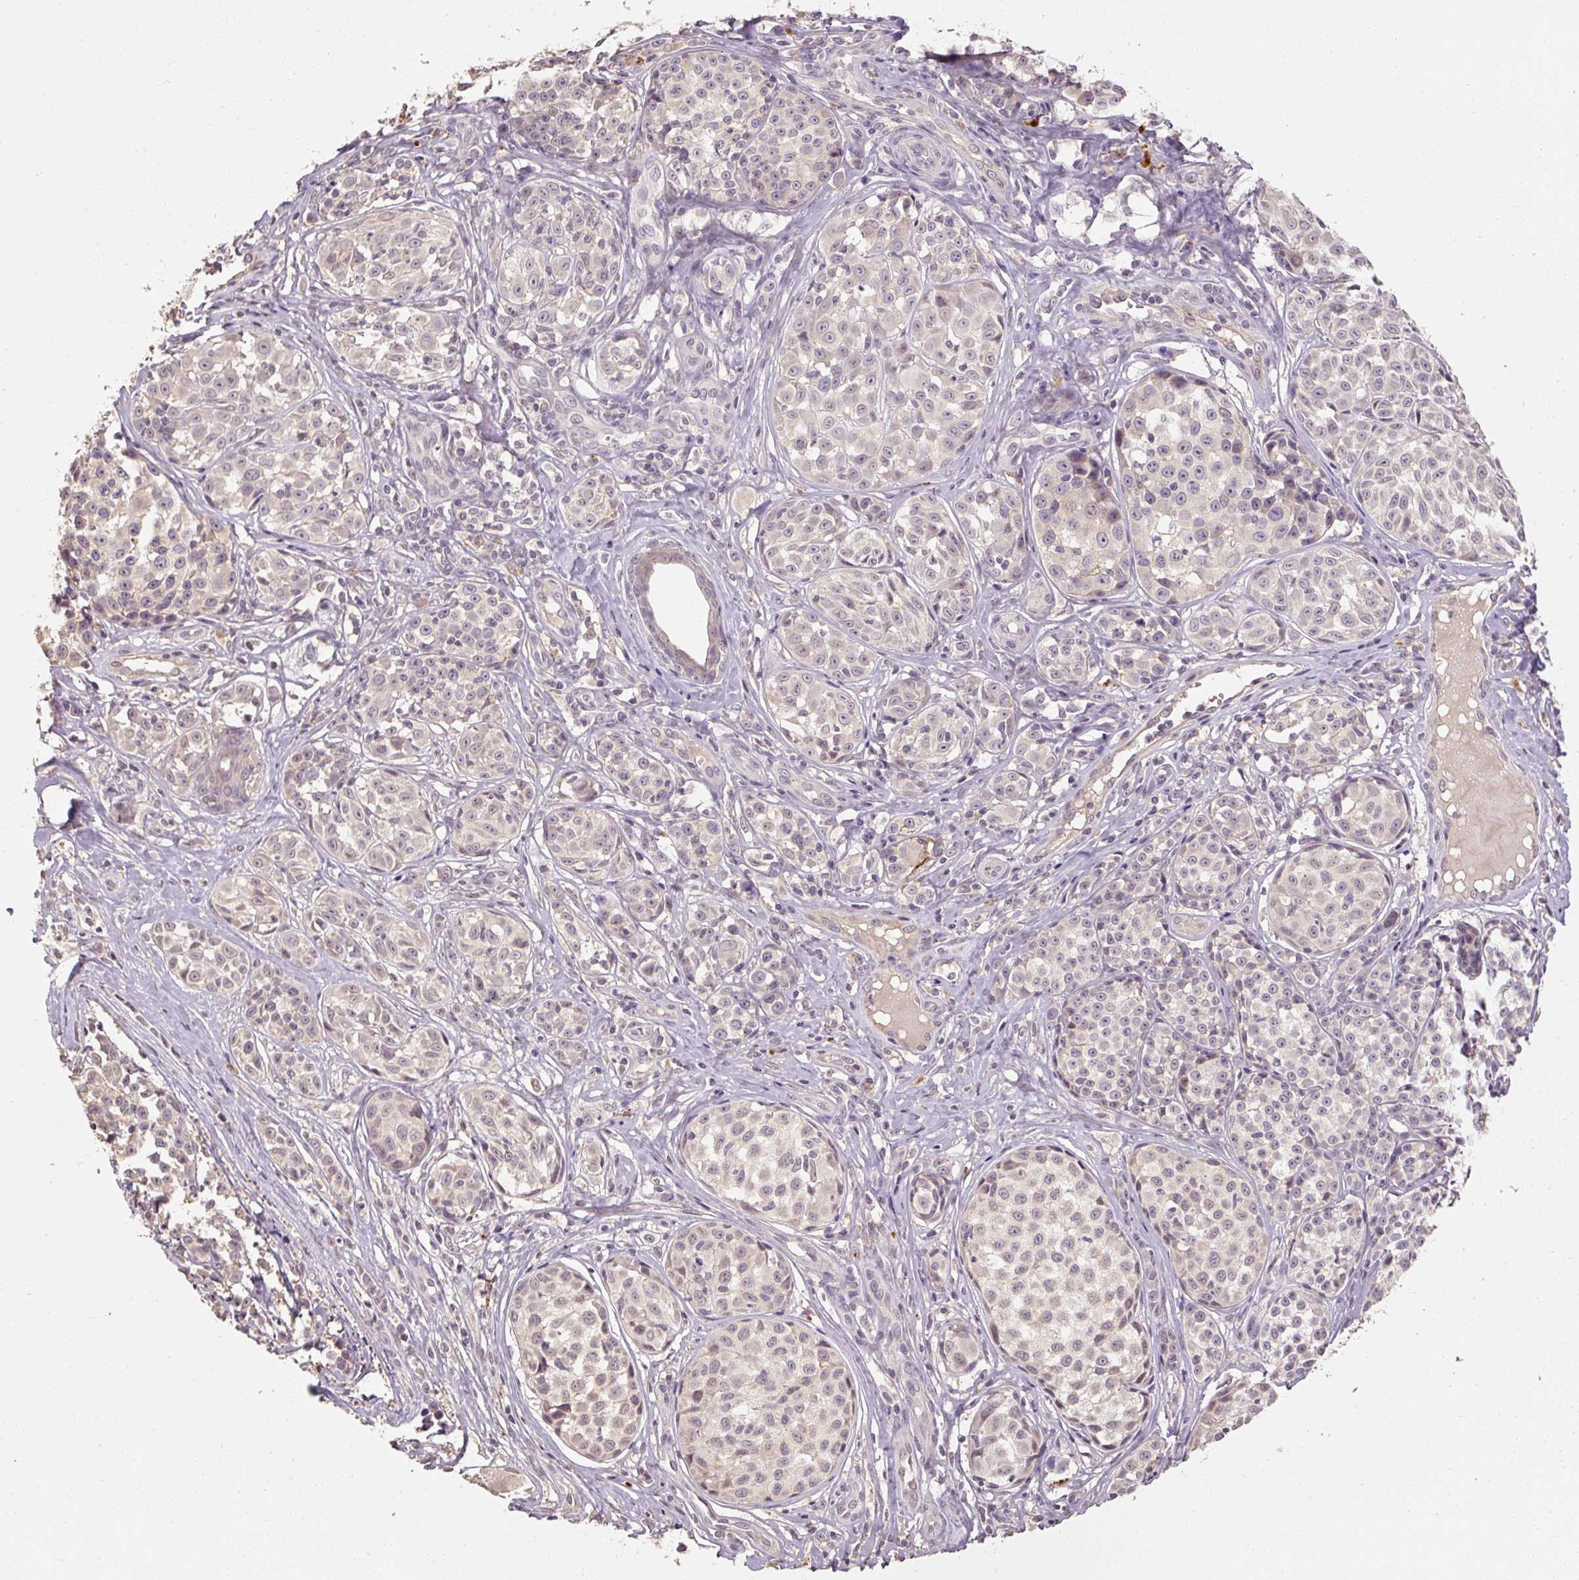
{"staining": {"intensity": "weak", "quantity": "<25%", "location": "cytoplasmic/membranous"}, "tissue": "melanoma", "cell_type": "Tumor cells", "image_type": "cancer", "snomed": [{"axis": "morphology", "description": "Malignant melanoma, NOS"}, {"axis": "topography", "description": "Skin"}], "caption": "Protein analysis of melanoma demonstrates no significant staining in tumor cells.", "gene": "CFAP65", "patient": {"sex": "female", "age": 35}}